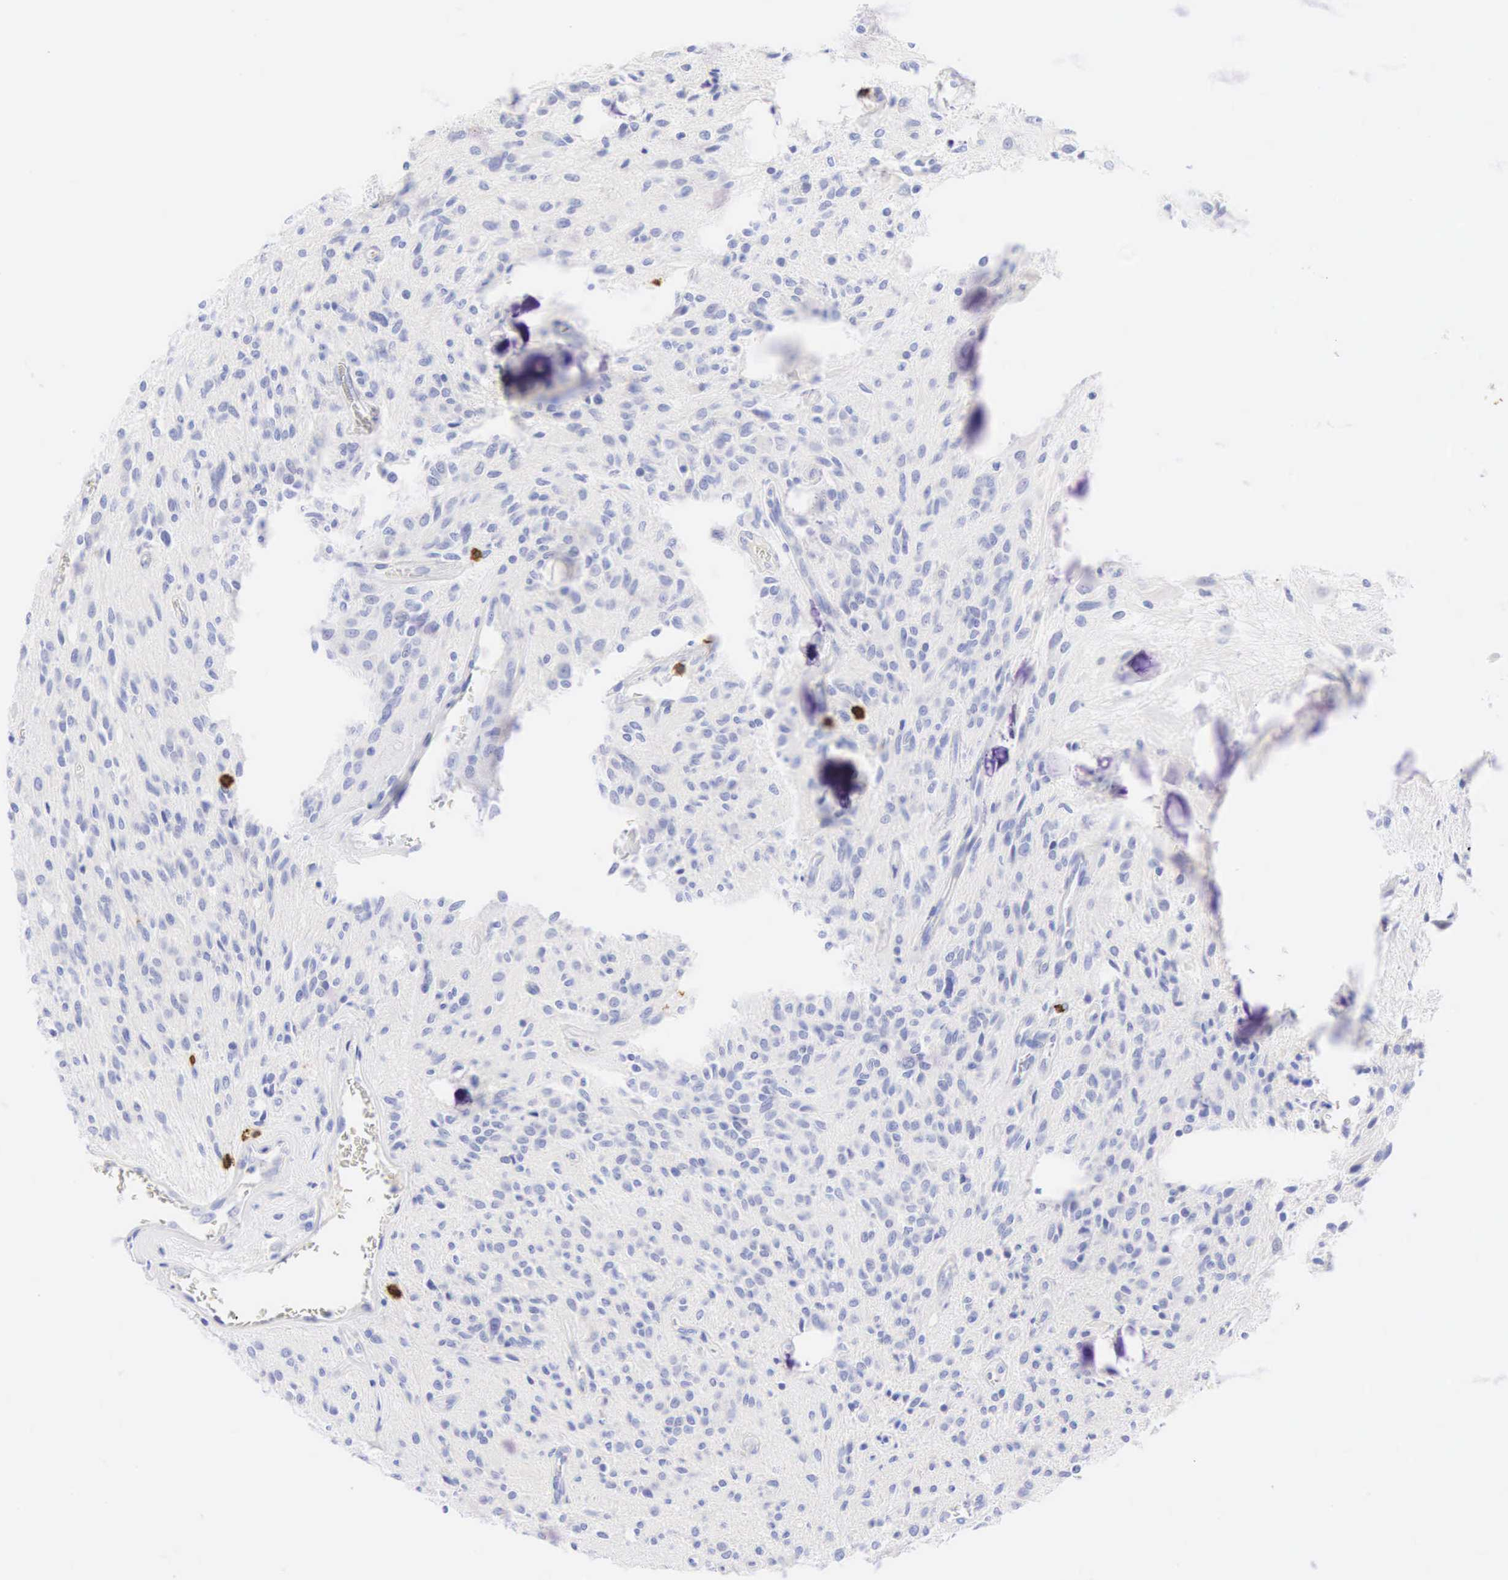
{"staining": {"intensity": "negative", "quantity": "none", "location": "none"}, "tissue": "glioma", "cell_type": "Tumor cells", "image_type": "cancer", "snomed": [{"axis": "morphology", "description": "Glioma, malignant, Low grade"}, {"axis": "topography", "description": "Brain"}], "caption": "High power microscopy image of an immunohistochemistry photomicrograph of malignant glioma (low-grade), revealing no significant staining in tumor cells.", "gene": "CD8A", "patient": {"sex": "female", "age": 15}}